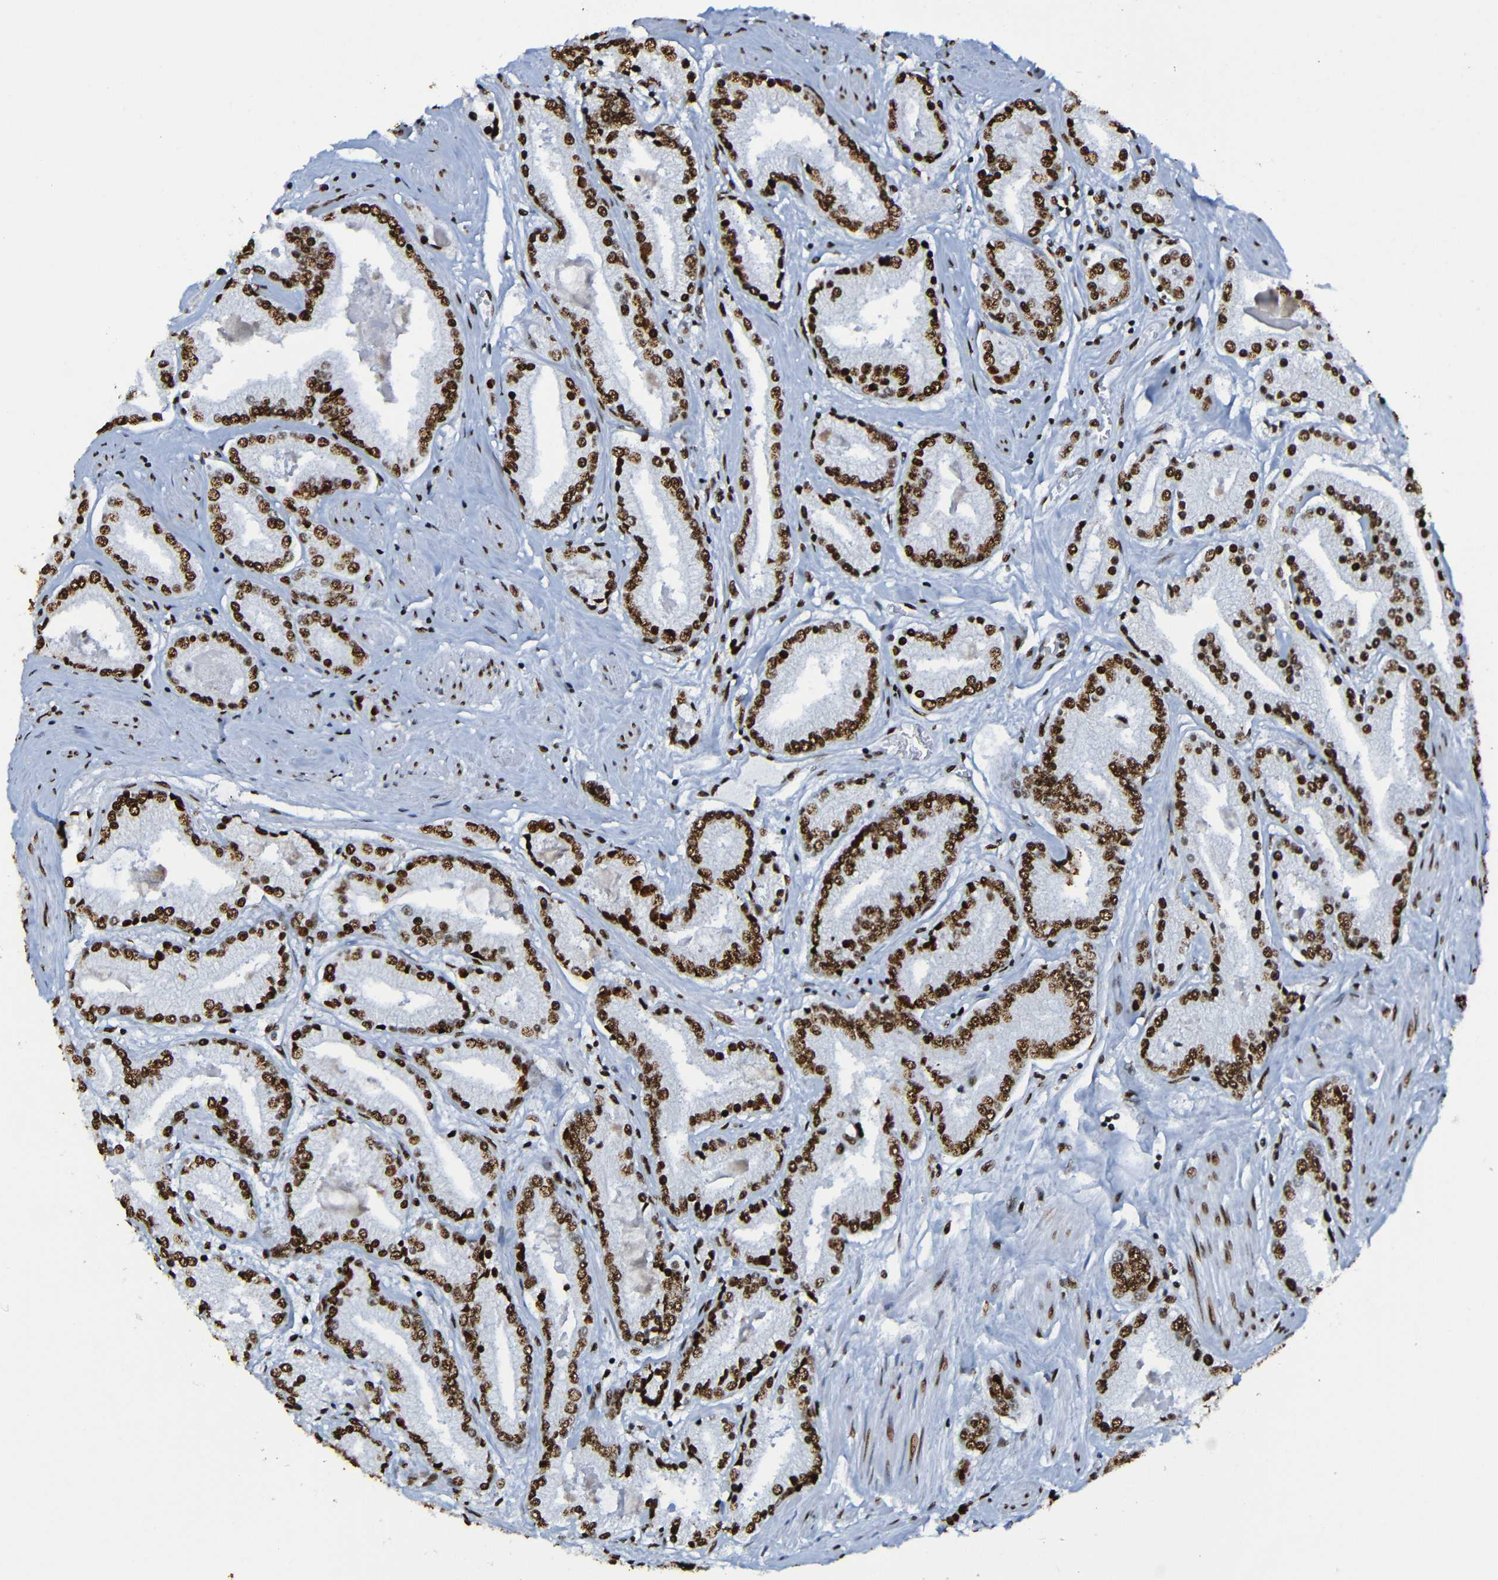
{"staining": {"intensity": "strong", "quantity": ">75%", "location": "nuclear"}, "tissue": "prostate cancer", "cell_type": "Tumor cells", "image_type": "cancer", "snomed": [{"axis": "morphology", "description": "Adenocarcinoma, High grade"}, {"axis": "topography", "description": "Prostate"}], "caption": "Immunohistochemical staining of human prostate cancer shows high levels of strong nuclear protein expression in about >75% of tumor cells. (DAB (3,3'-diaminobenzidine) = brown stain, brightfield microscopy at high magnification).", "gene": "SRSF3", "patient": {"sex": "male", "age": 59}}